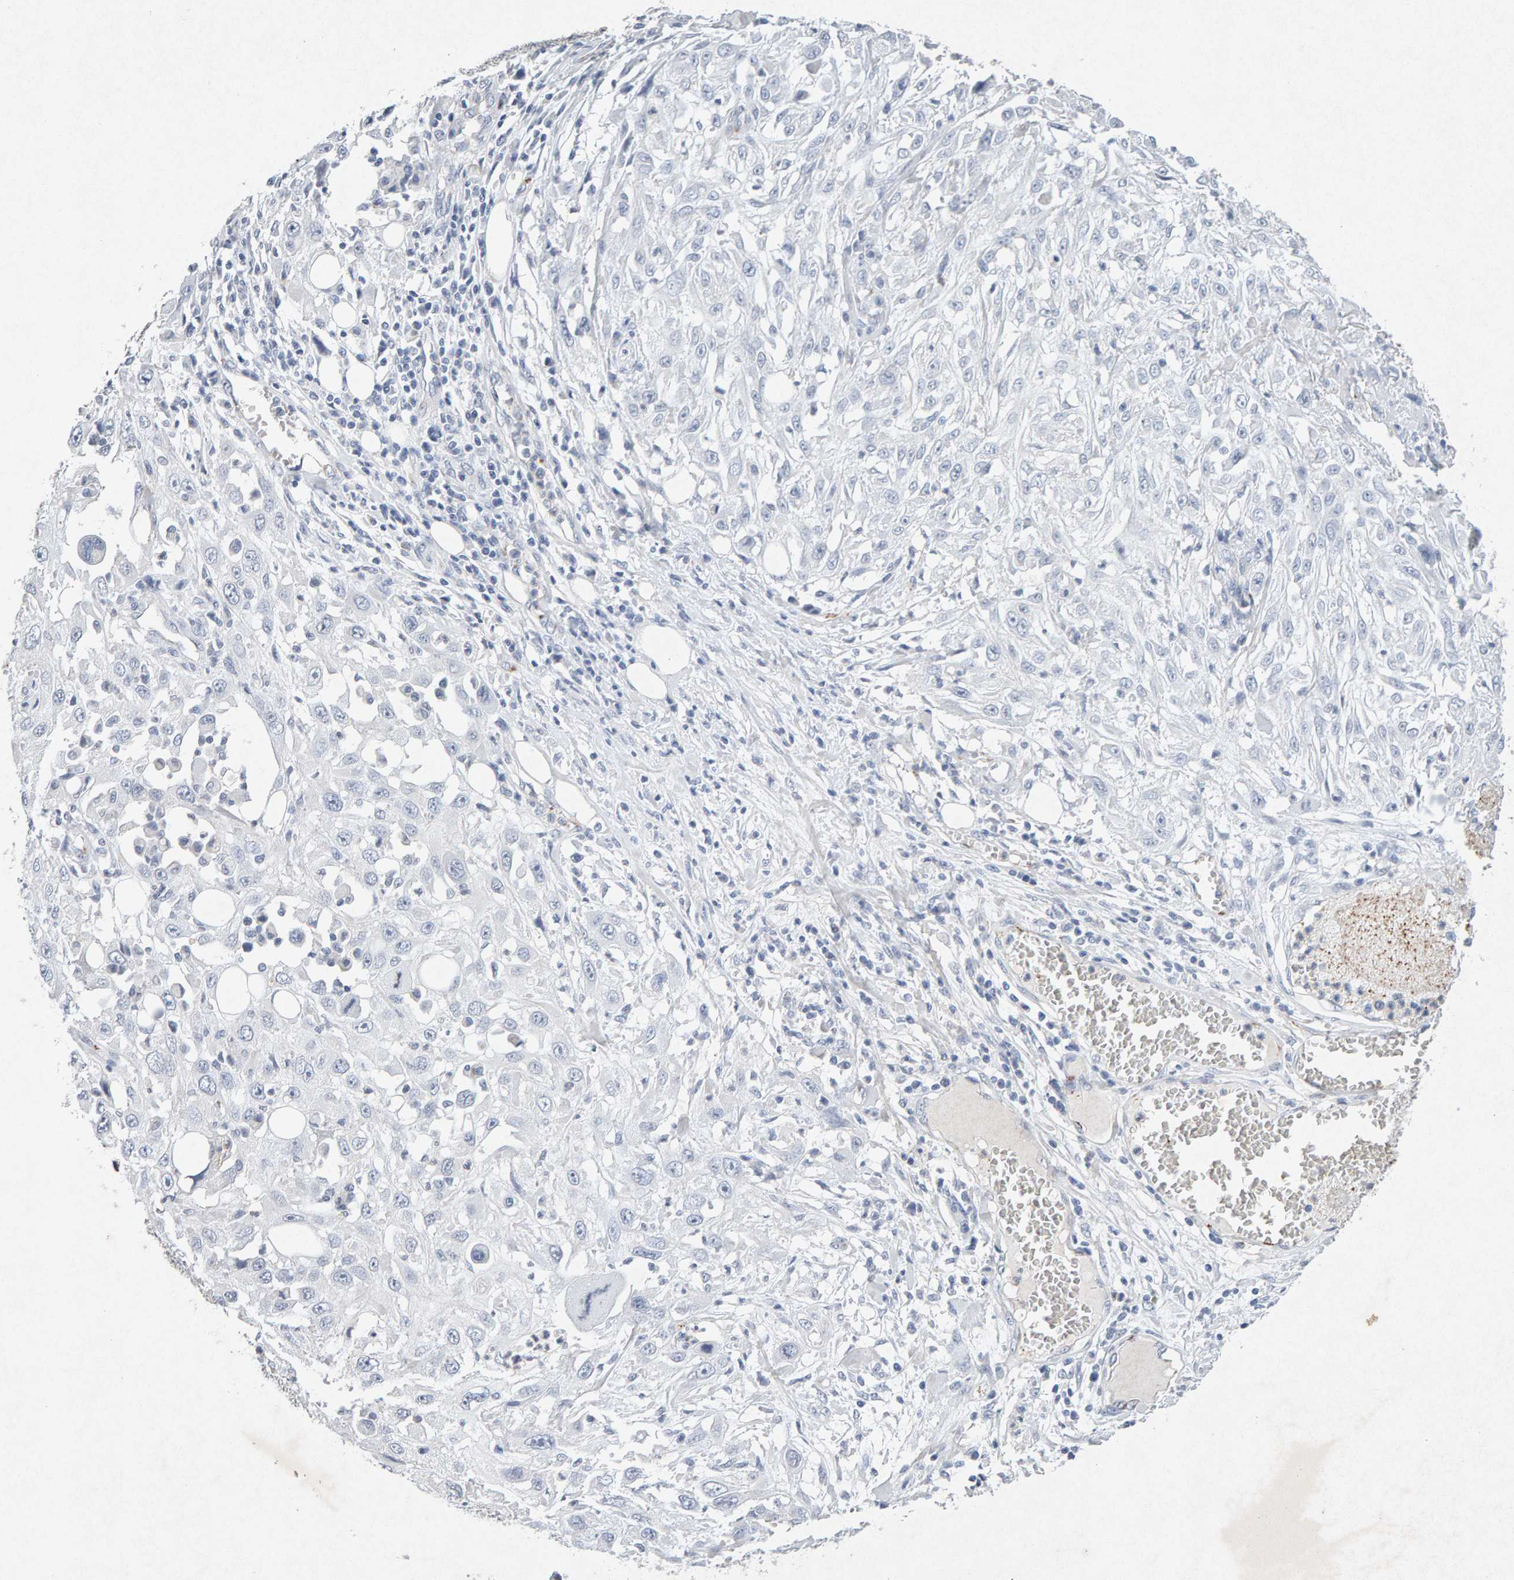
{"staining": {"intensity": "negative", "quantity": "none", "location": "none"}, "tissue": "skin cancer", "cell_type": "Tumor cells", "image_type": "cancer", "snomed": [{"axis": "morphology", "description": "Squamous cell carcinoma, NOS"}, {"axis": "topography", "description": "Skin"}], "caption": "Immunohistochemistry (IHC) of squamous cell carcinoma (skin) displays no staining in tumor cells.", "gene": "PTPRM", "patient": {"sex": "male", "age": 75}}